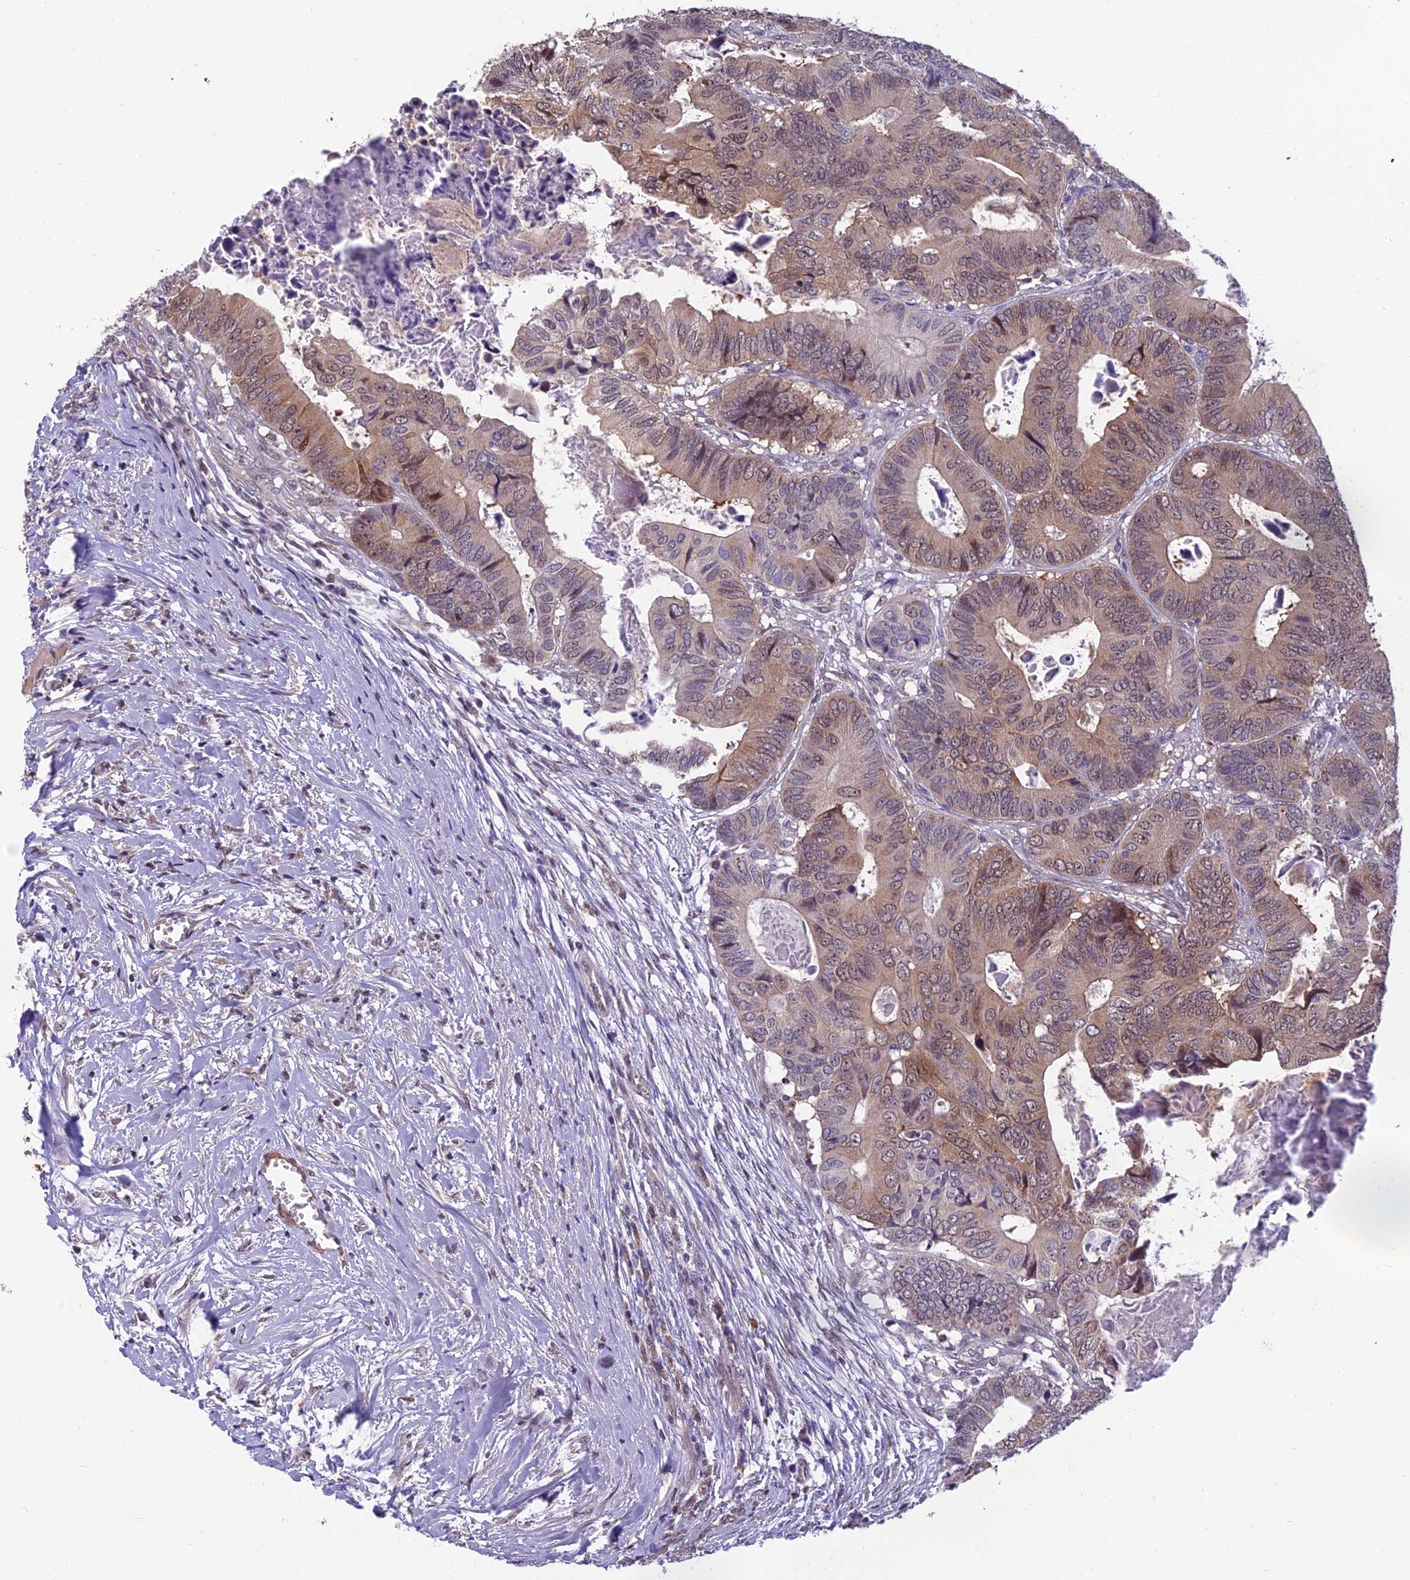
{"staining": {"intensity": "weak", "quantity": "25%-75%", "location": "cytoplasmic/membranous,nuclear"}, "tissue": "colorectal cancer", "cell_type": "Tumor cells", "image_type": "cancer", "snomed": [{"axis": "morphology", "description": "Adenocarcinoma, NOS"}, {"axis": "topography", "description": "Colon"}], "caption": "Weak cytoplasmic/membranous and nuclear positivity for a protein is identified in approximately 25%-75% of tumor cells of colorectal adenocarcinoma using immunohistochemistry.", "gene": "GRWD1", "patient": {"sex": "male", "age": 85}}